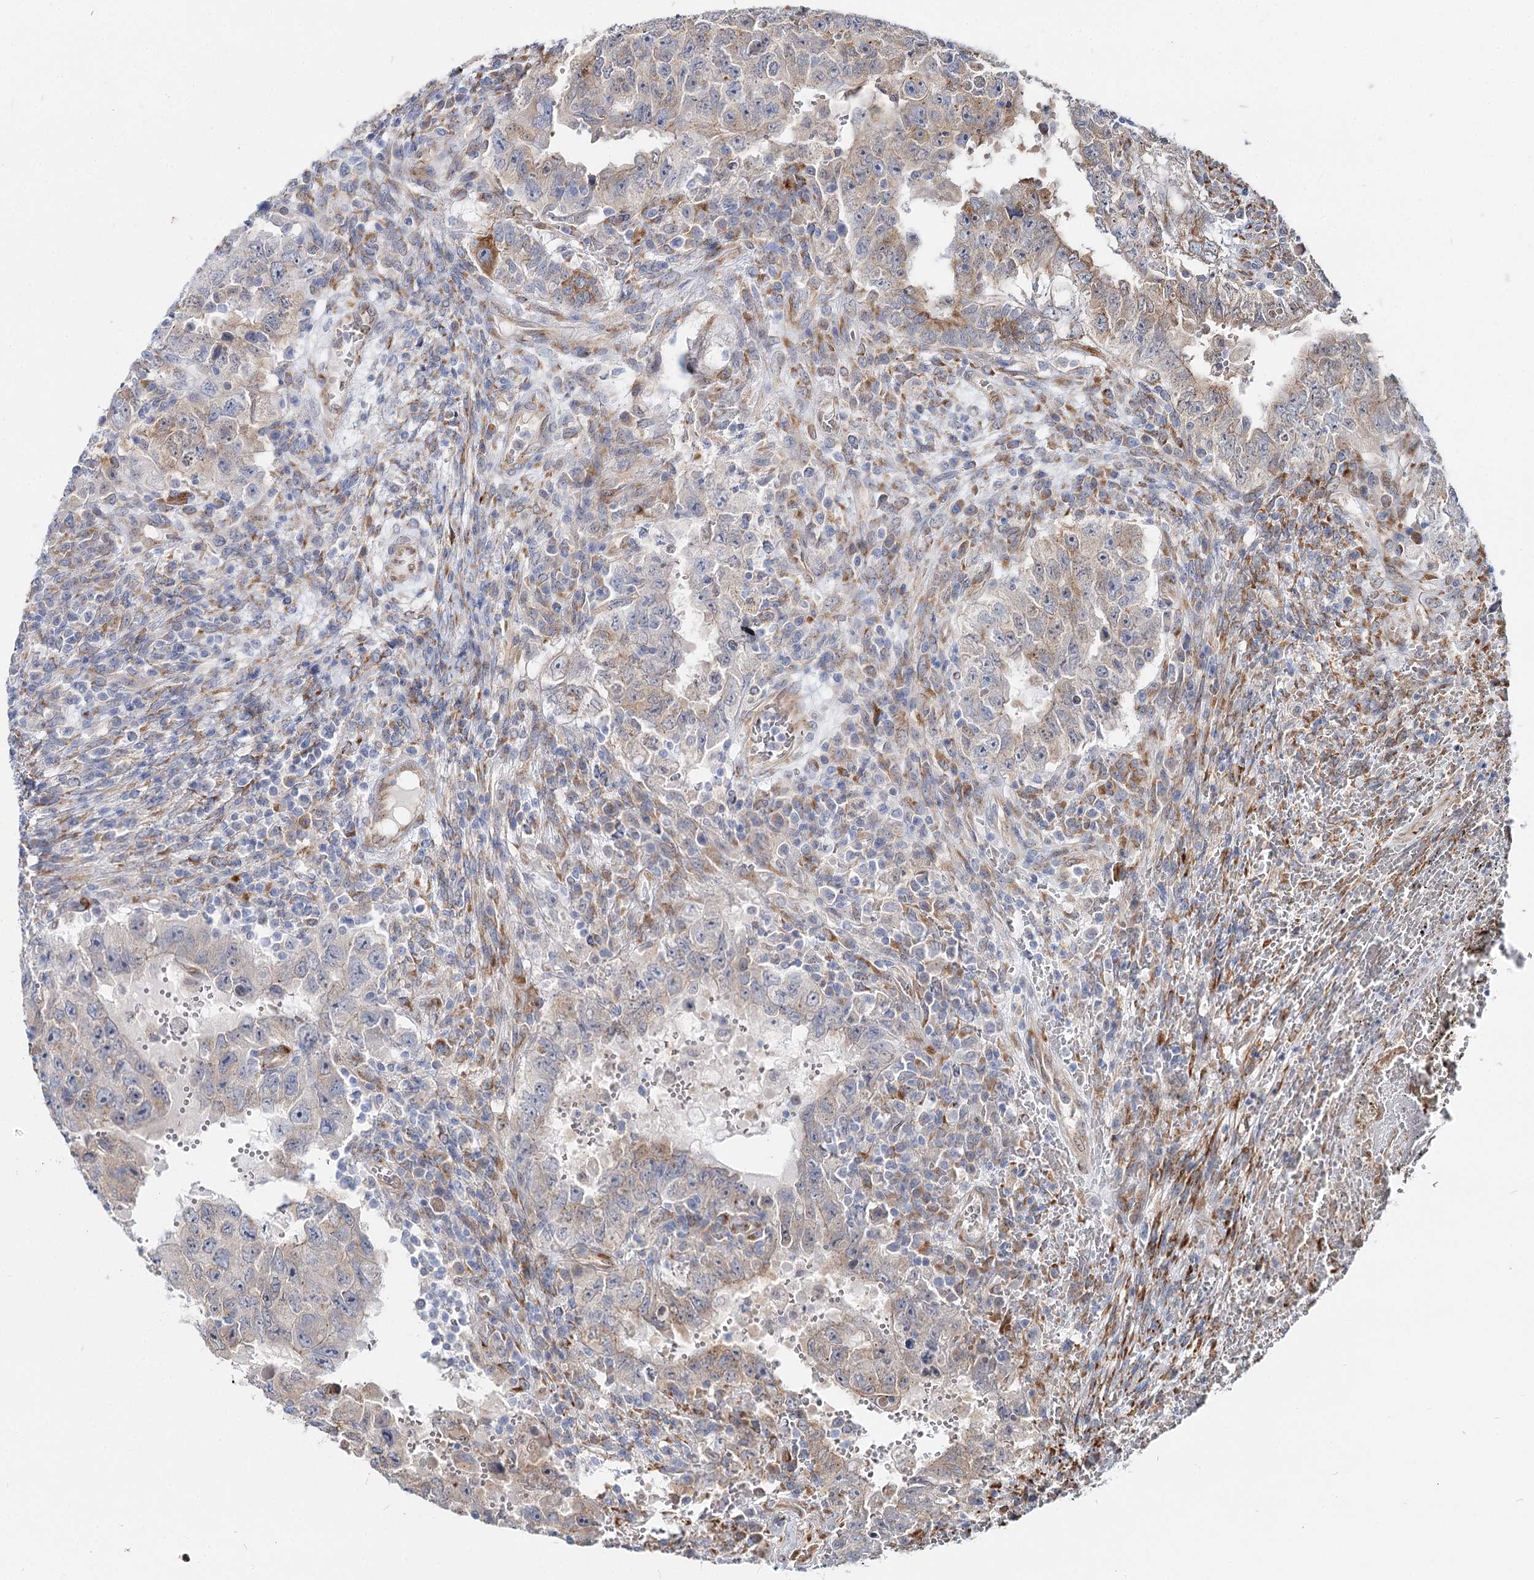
{"staining": {"intensity": "moderate", "quantity": "<25%", "location": "cytoplasmic/membranous"}, "tissue": "testis cancer", "cell_type": "Tumor cells", "image_type": "cancer", "snomed": [{"axis": "morphology", "description": "Carcinoma, Embryonal, NOS"}, {"axis": "topography", "description": "Testis"}], "caption": "IHC photomicrograph of neoplastic tissue: human testis cancer stained using immunohistochemistry (IHC) shows low levels of moderate protein expression localized specifically in the cytoplasmic/membranous of tumor cells, appearing as a cytoplasmic/membranous brown color.", "gene": "SPART", "patient": {"sex": "male", "age": 26}}